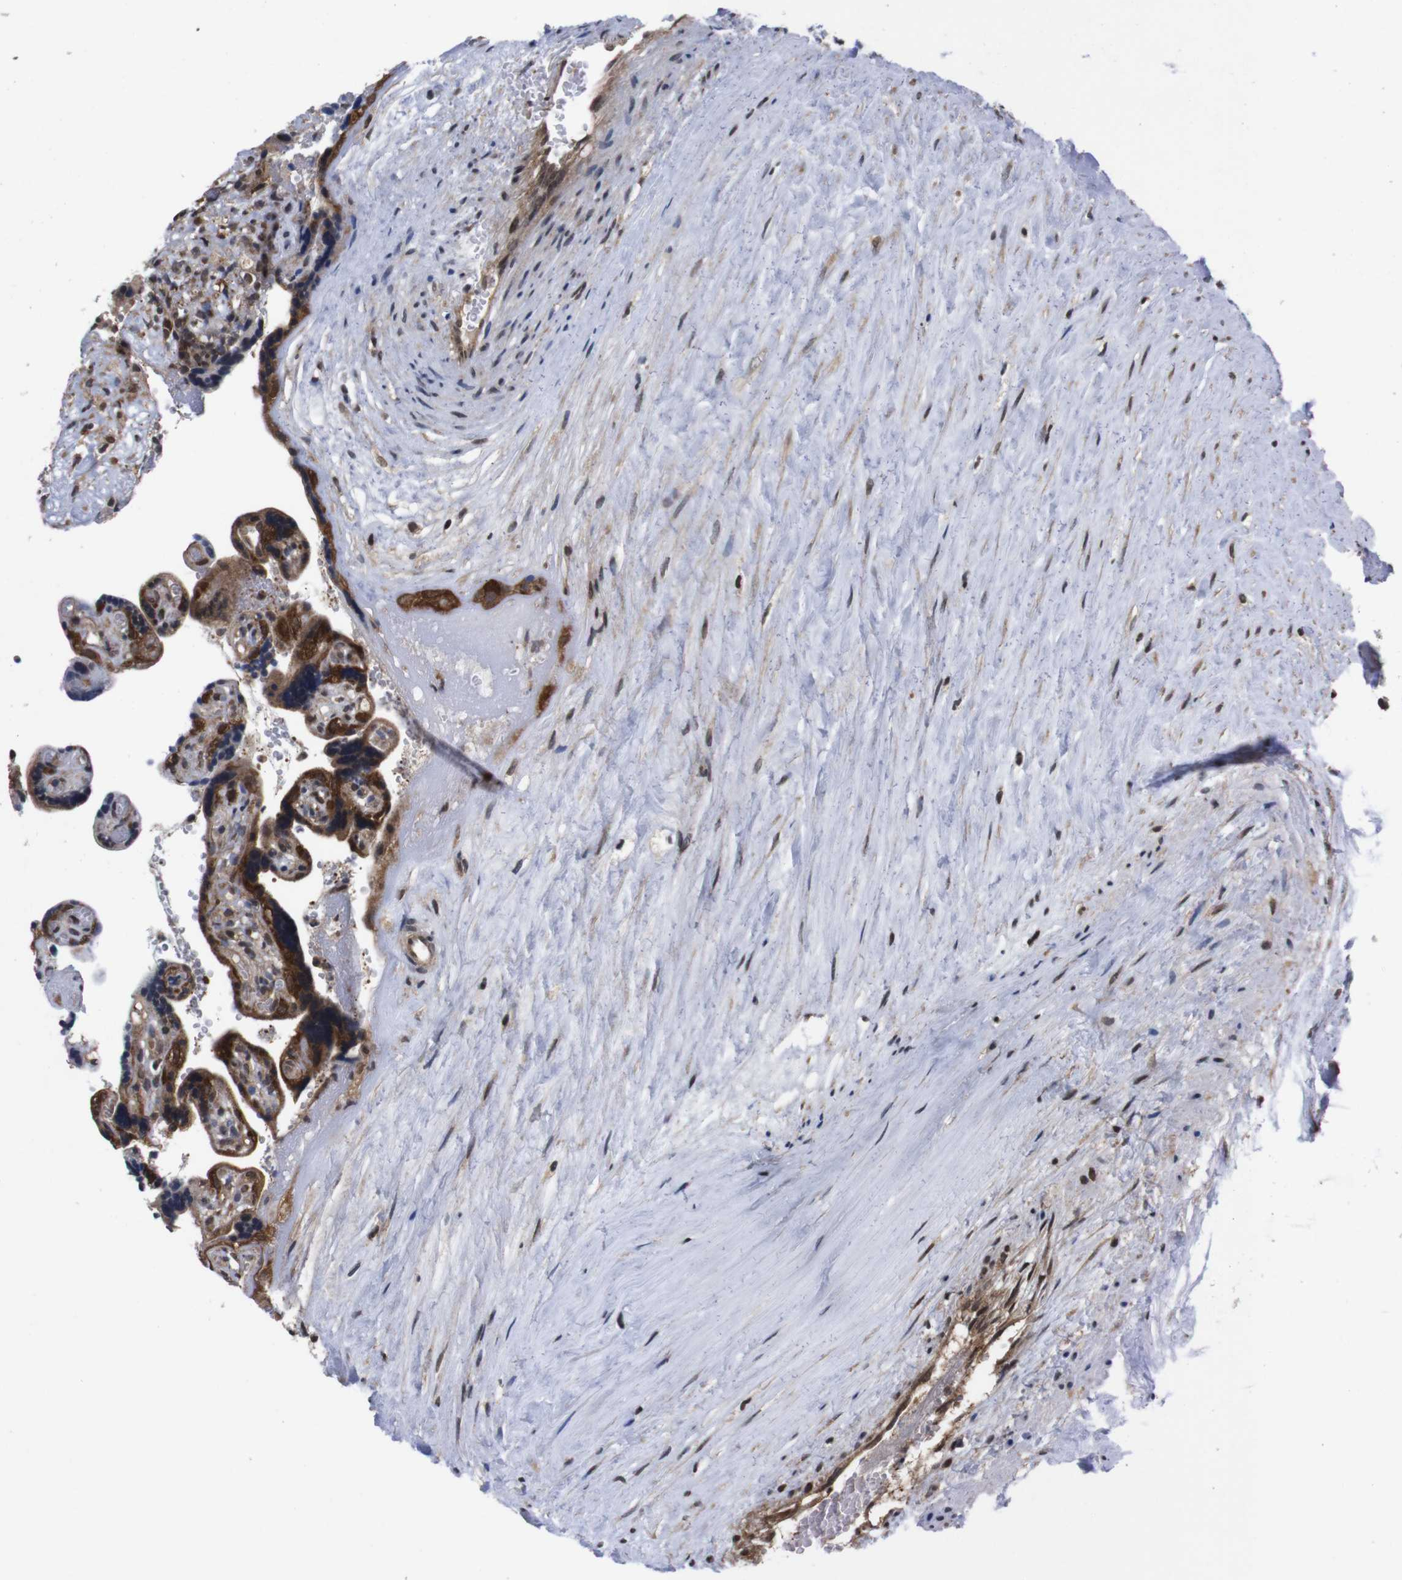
{"staining": {"intensity": "strong", "quantity": ">75%", "location": "cytoplasmic/membranous"}, "tissue": "placenta", "cell_type": "Trophoblastic cells", "image_type": "normal", "snomed": [{"axis": "morphology", "description": "Normal tissue, NOS"}, {"axis": "topography", "description": "Placenta"}], "caption": "Immunohistochemistry (IHC) of unremarkable human placenta reveals high levels of strong cytoplasmic/membranous expression in approximately >75% of trophoblastic cells. The protein of interest is stained brown, and the nuclei are stained in blue (DAB IHC with brightfield microscopy, high magnification).", "gene": "UBQLN2", "patient": {"sex": "female", "age": 30}}